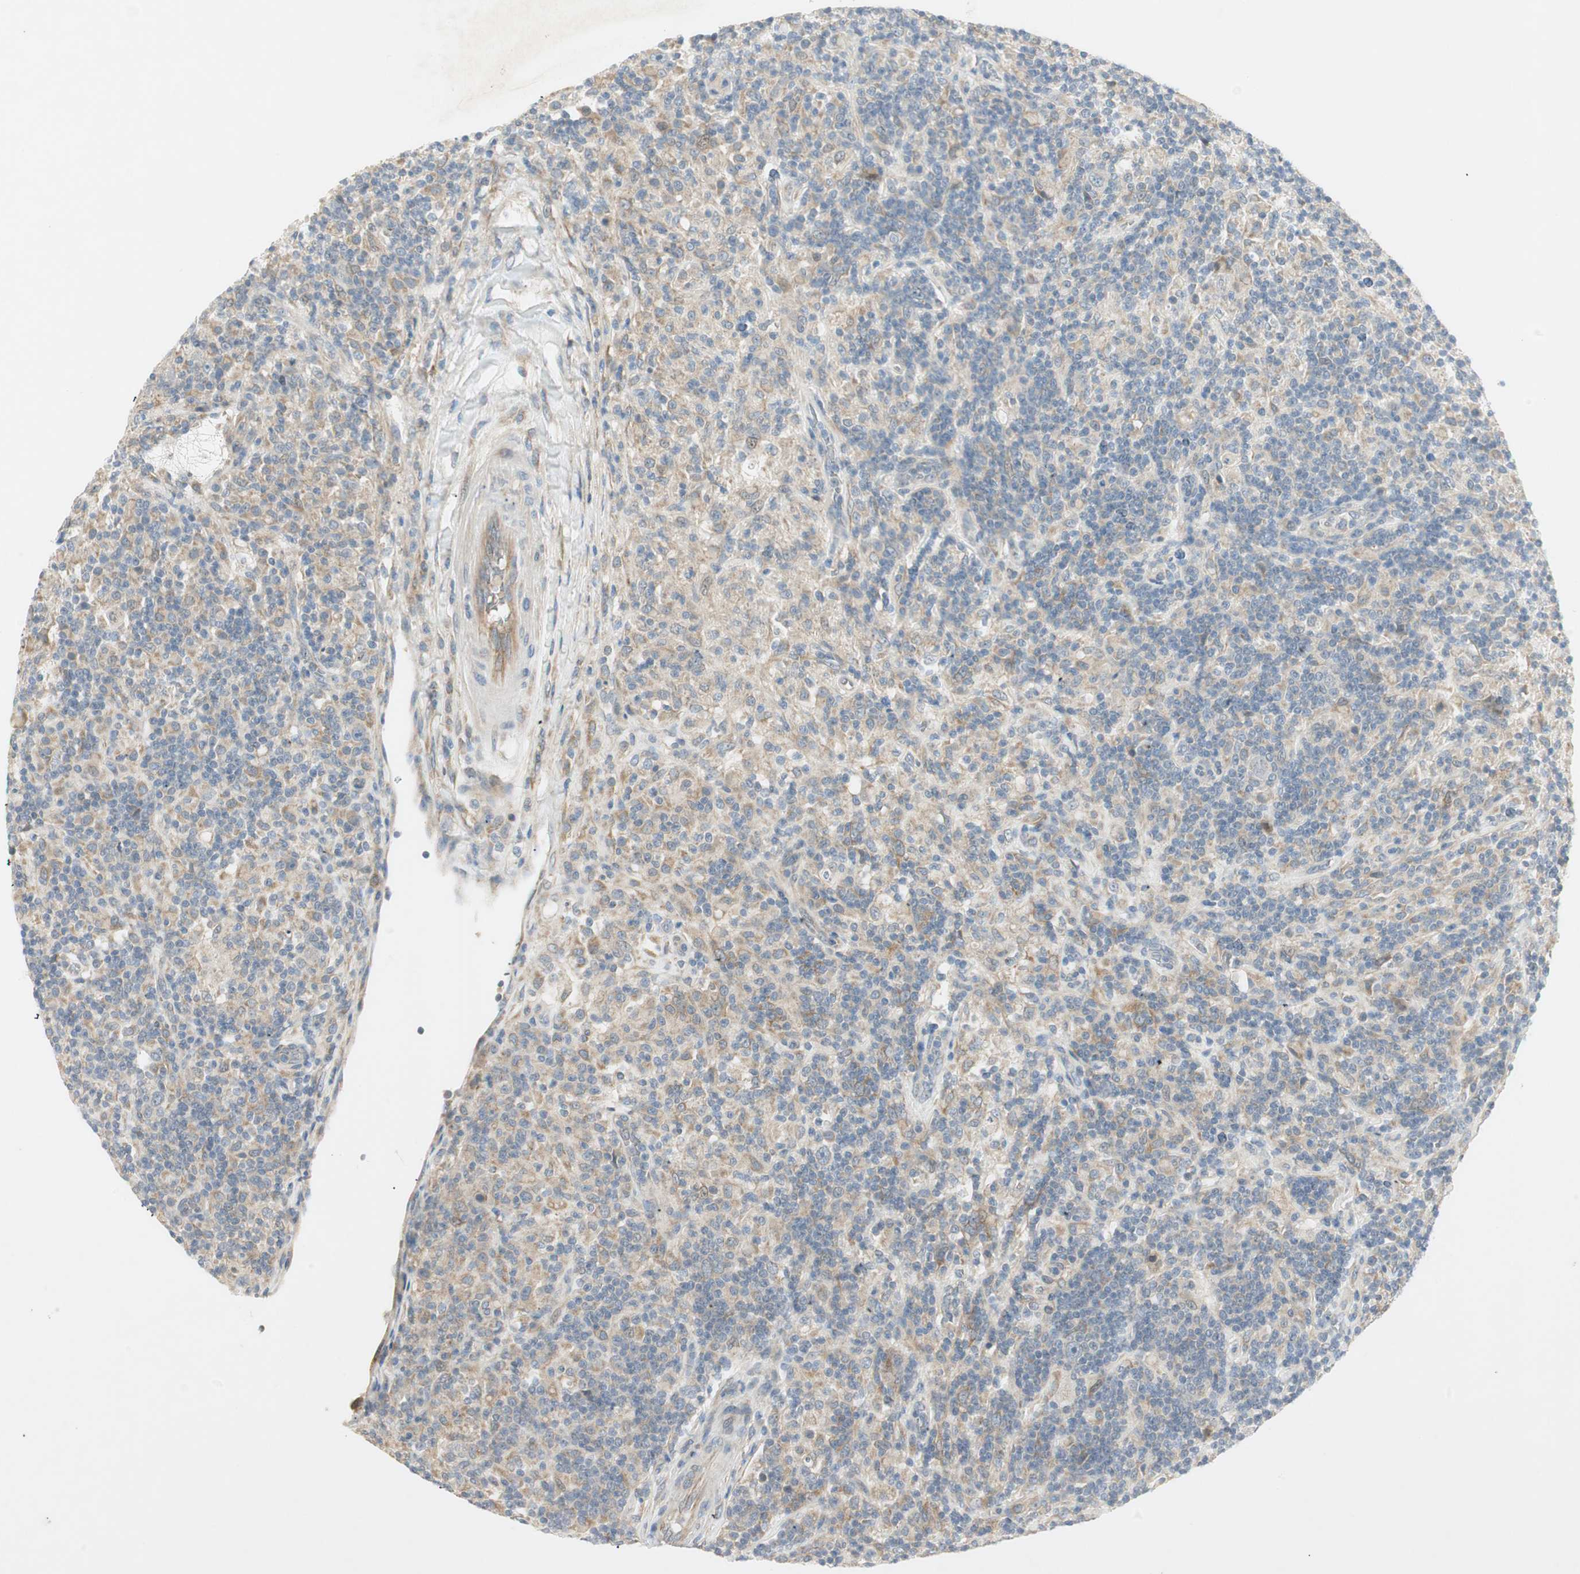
{"staining": {"intensity": "weak", "quantity": "25%-75%", "location": "cytoplasmic/membranous"}, "tissue": "lymphoma", "cell_type": "Tumor cells", "image_type": "cancer", "snomed": [{"axis": "morphology", "description": "Hodgkin's disease, NOS"}, {"axis": "topography", "description": "Lymph node"}], "caption": "This micrograph exhibits immunohistochemistry (IHC) staining of lymphoma, with low weak cytoplasmic/membranous staining in approximately 25%-75% of tumor cells.", "gene": "STON1-GTF2A1L", "patient": {"sex": "male", "age": 70}}